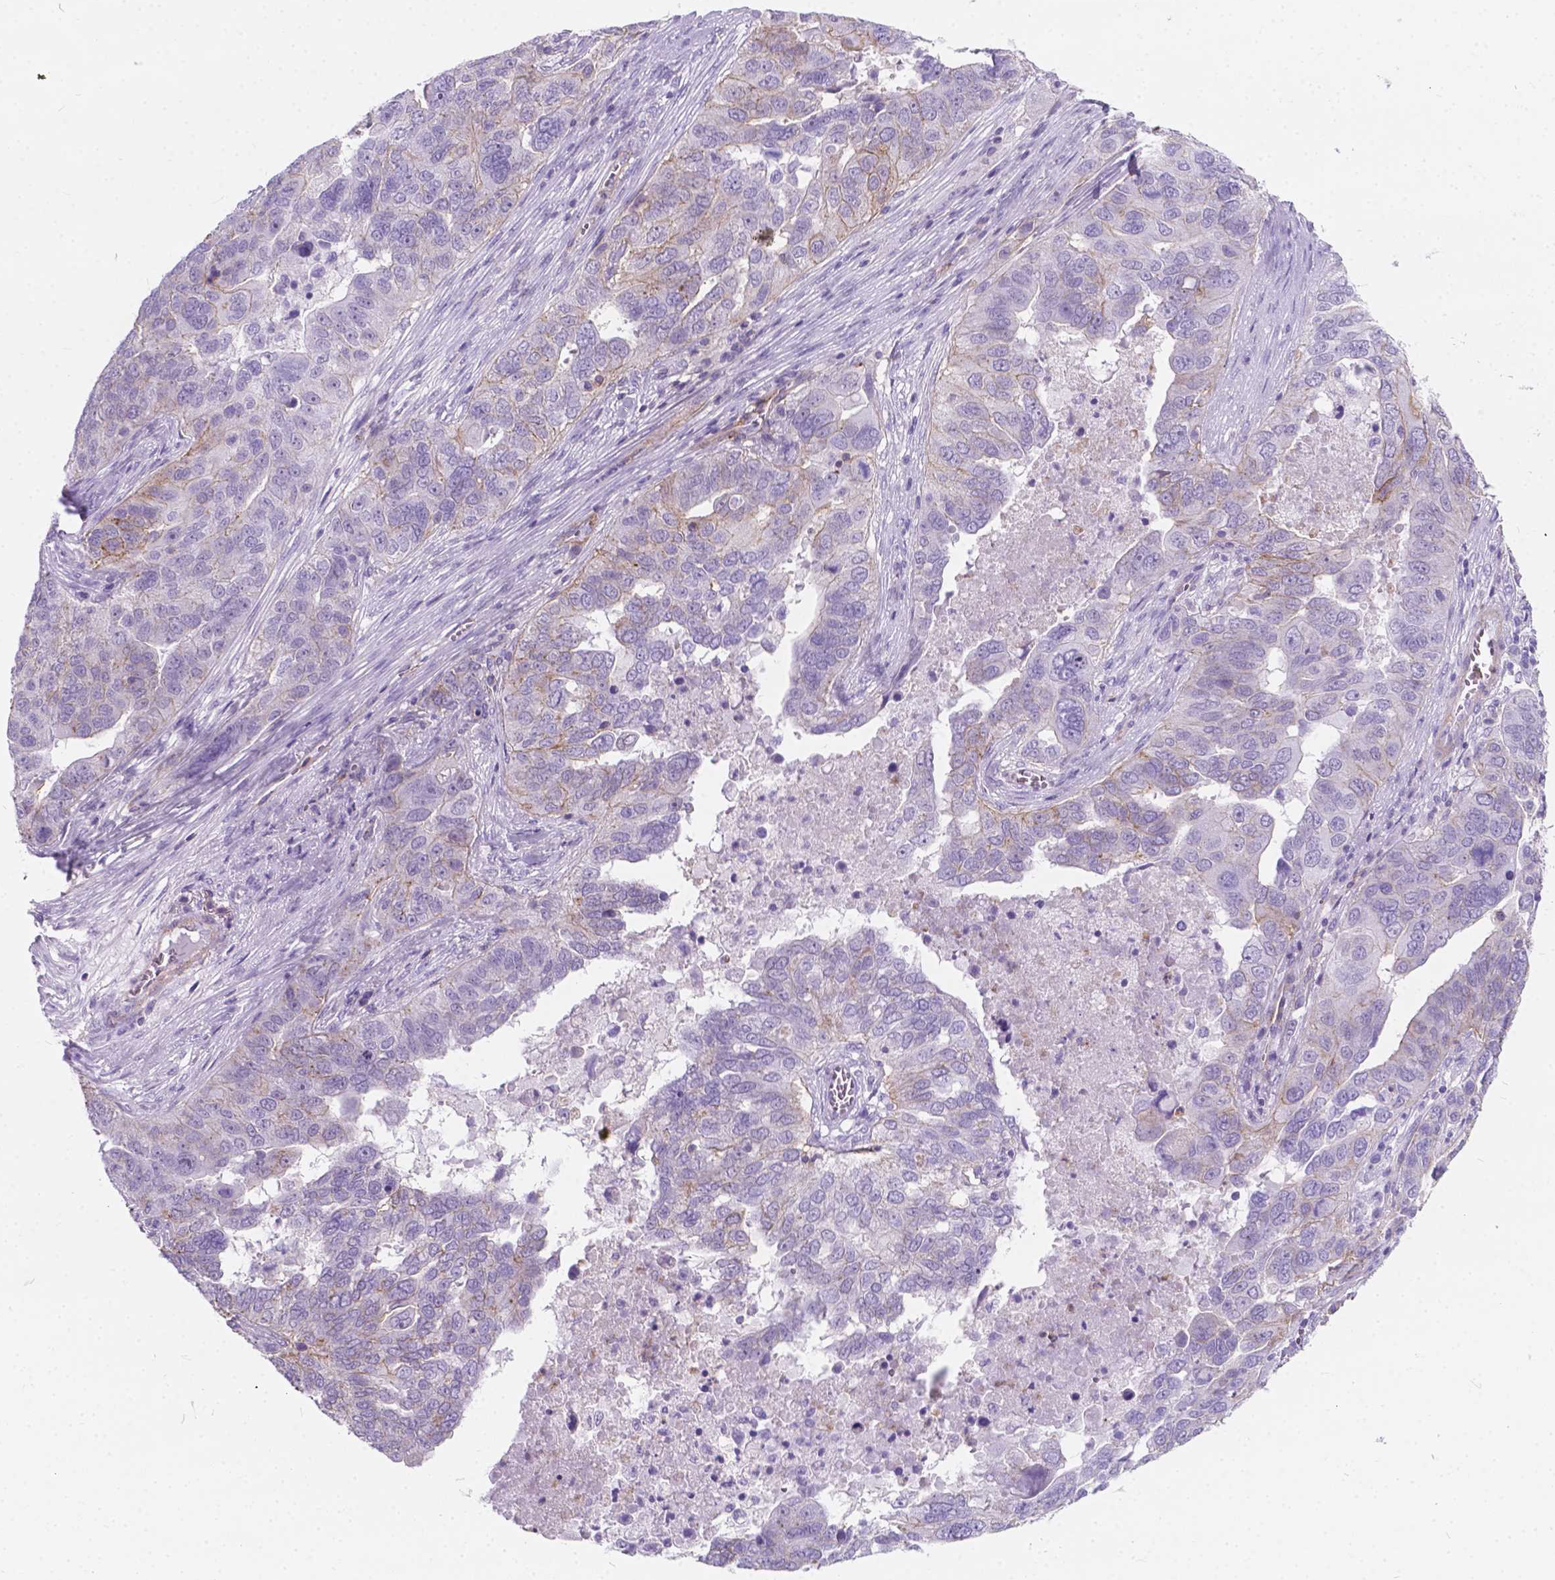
{"staining": {"intensity": "negative", "quantity": "none", "location": "none"}, "tissue": "ovarian cancer", "cell_type": "Tumor cells", "image_type": "cancer", "snomed": [{"axis": "morphology", "description": "Carcinoma, endometroid"}, {"axis": "topography", "description": "Soft tissue"}, {"axis": "topography", "description": "Ovary"}], "caption": "Immunohistochemistry of endometroid carcinoma (ovarian) displays no positivity in tumor cells.", "gene": "KIAA0040", "patient": {"sex": "female", "age": 52}}